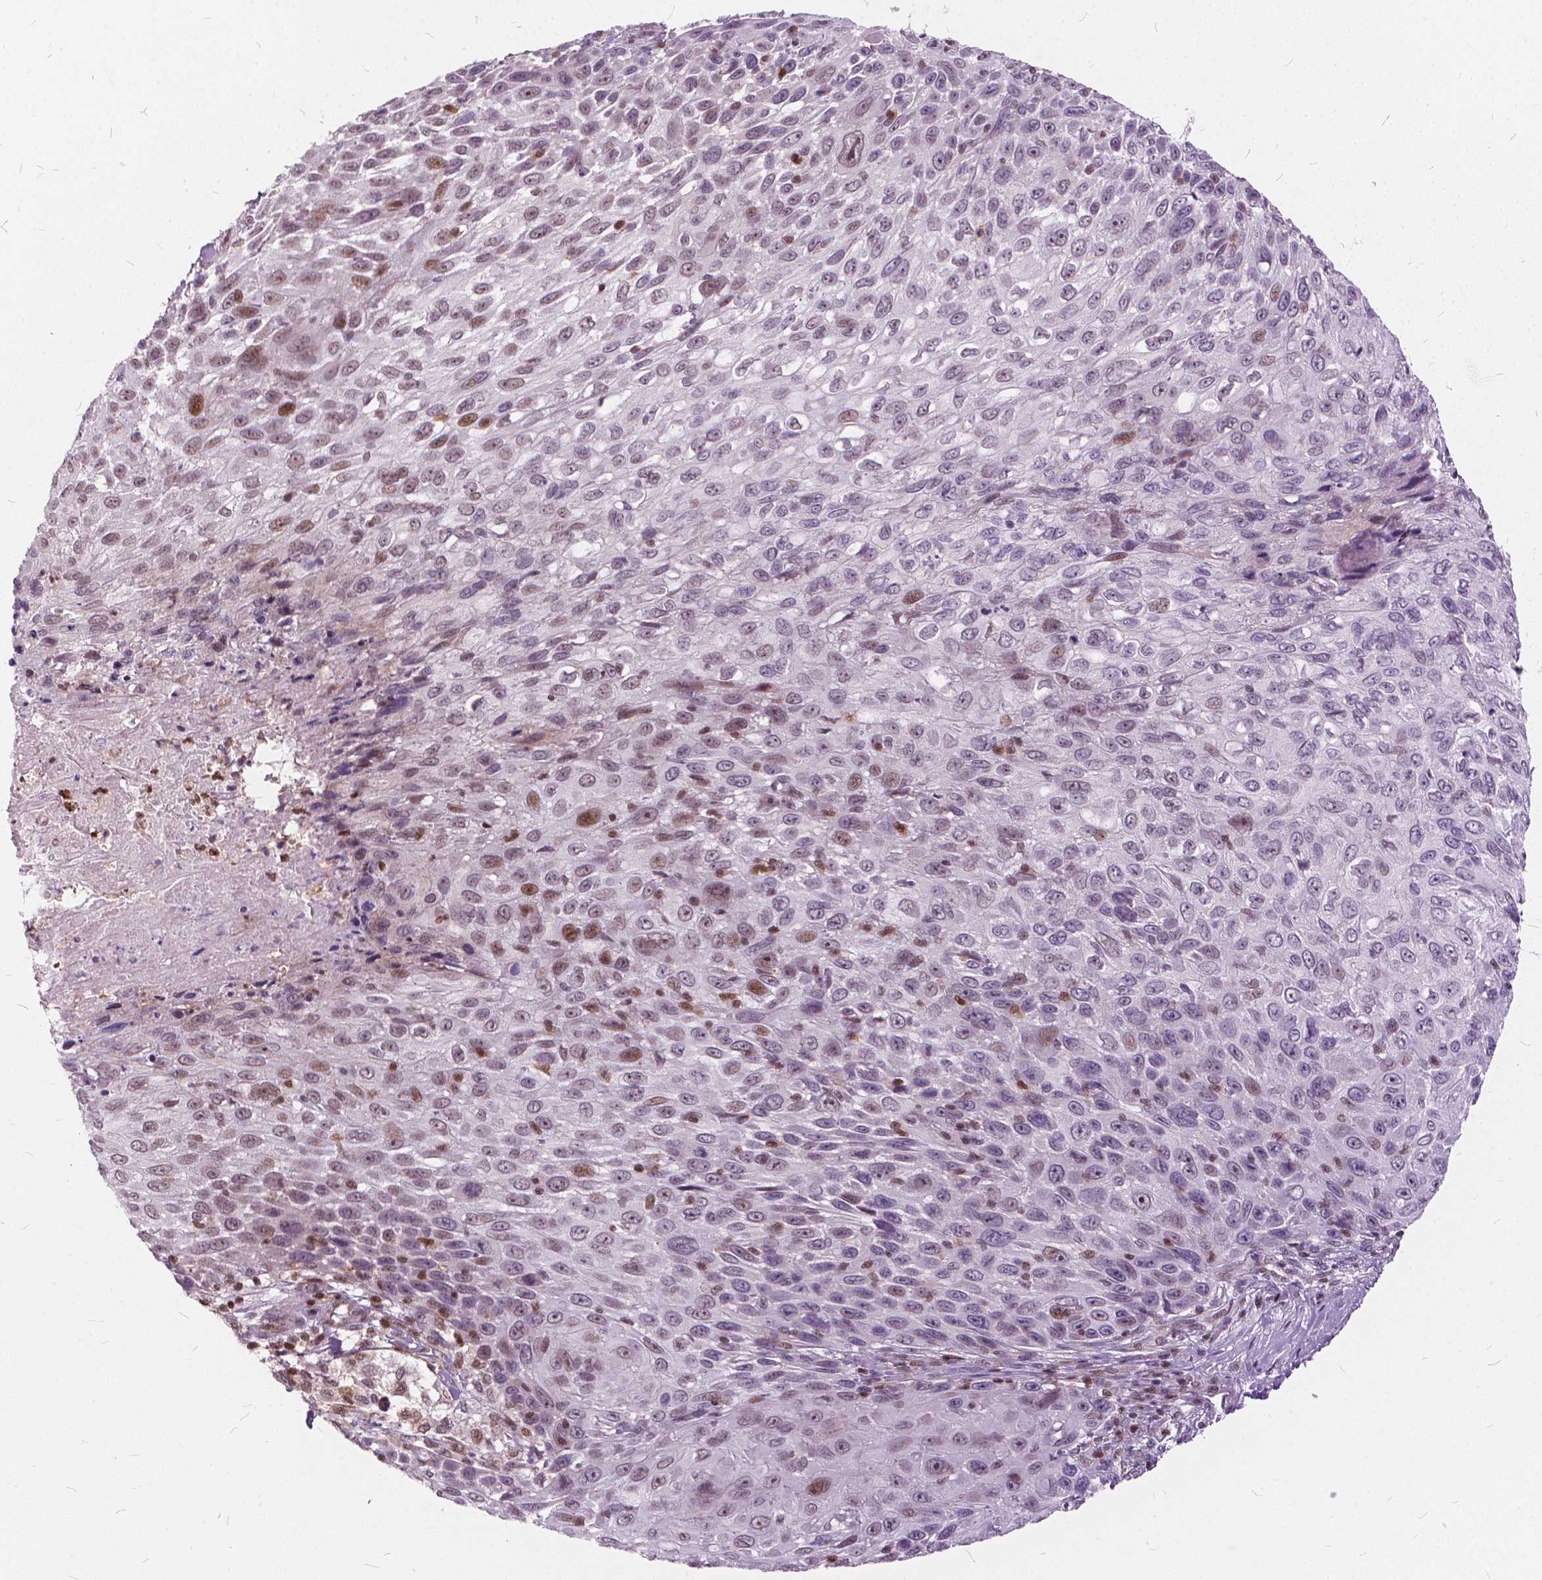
{"staining": {"intensity": "moderate", "quantity": "25%-75%", "location": "nuclear"}, "tissue": "skin cancer", "cell_type": "Tumor cells", "image_type": "cancer", "snomed": [{"axis": "morphology", "description": "Squamous cell carcinoma, NOS"}, {"axis": "topography", "description": "Skin"}], "caption": "Moderate nuclear protein positivity is appreciated in approximately 25%-75% of tumor cells in skin squamous cell carcinoma.", "gene": "STAT5B", "patient": {"sex": "male", "age": 92}}